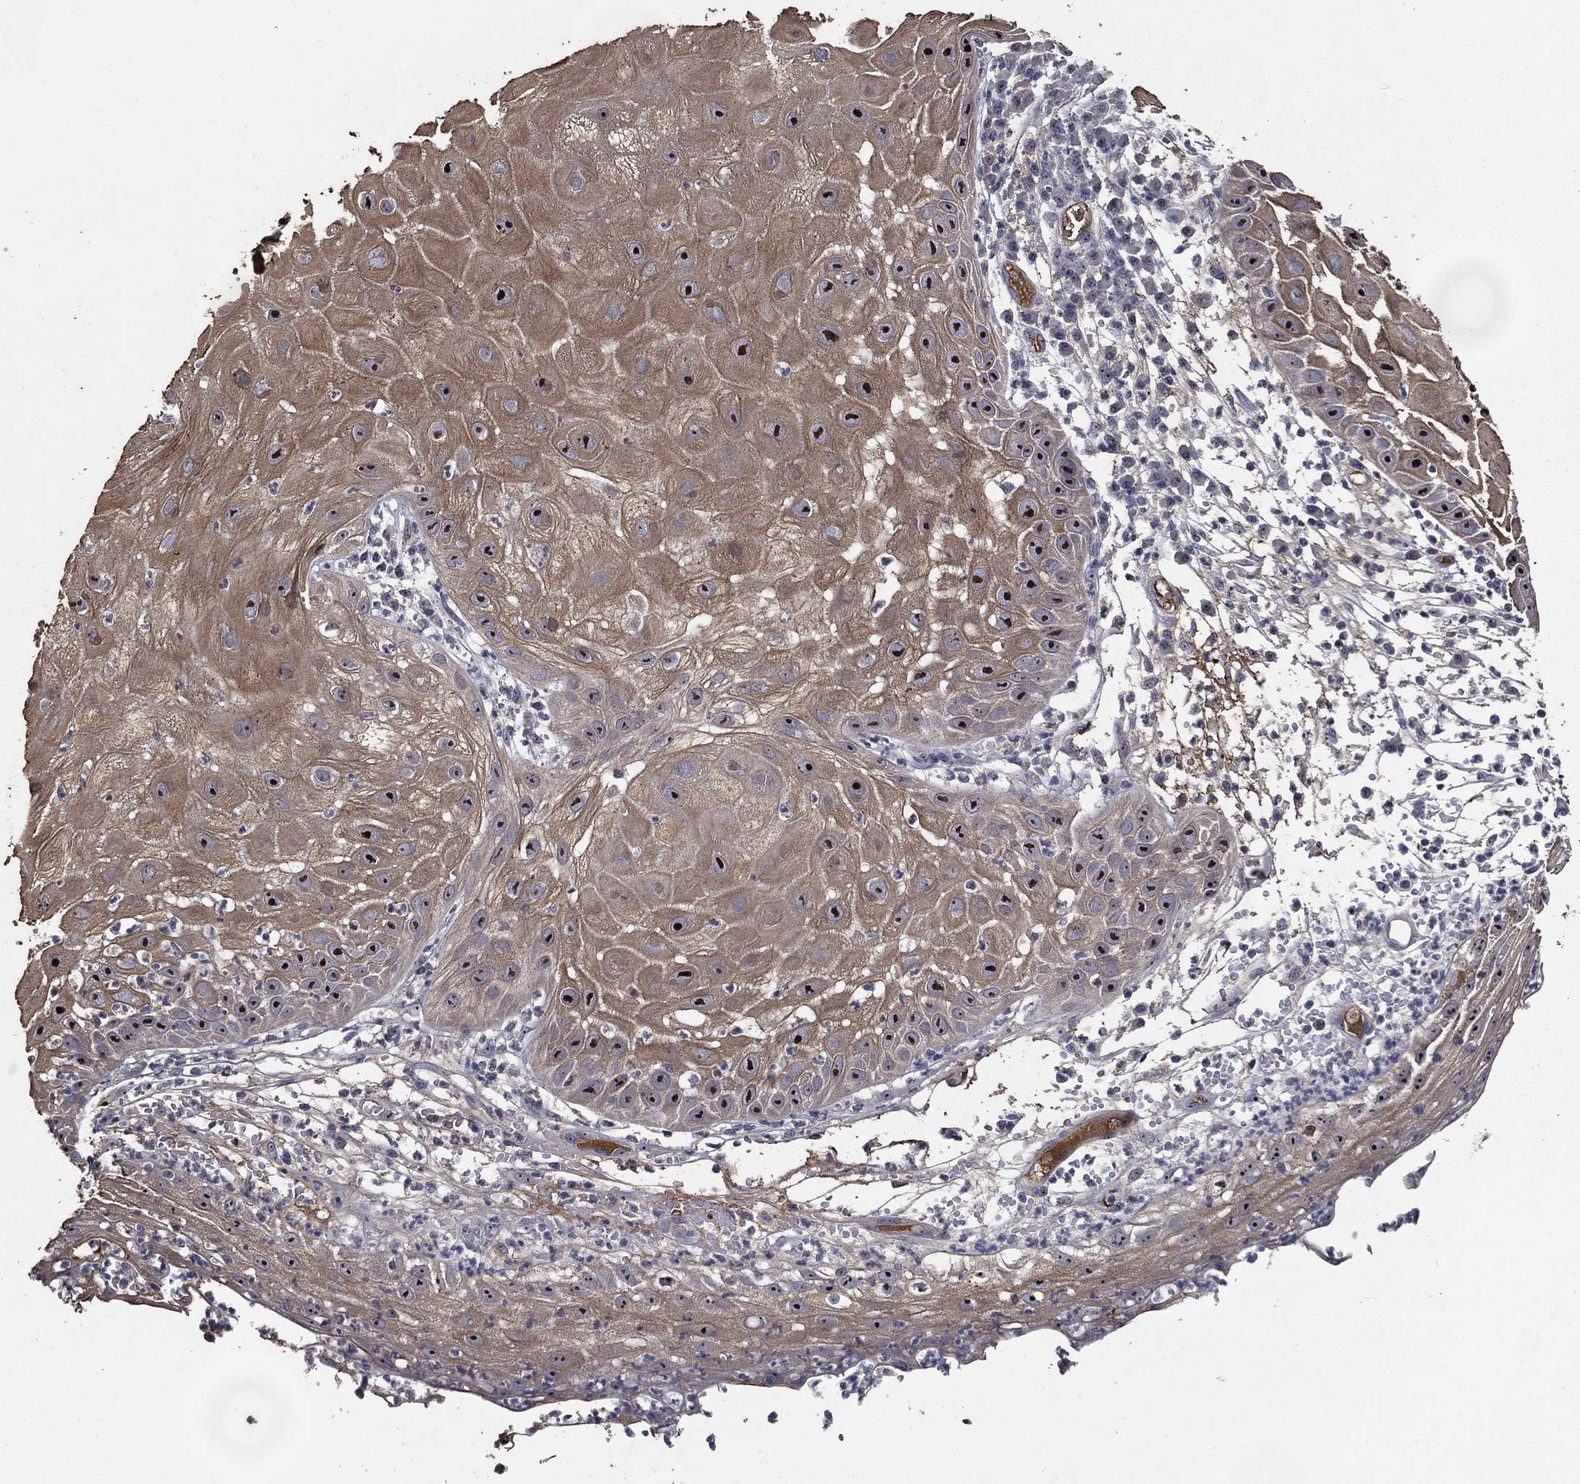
{"staining": {"intensity": "moderate", "quantity": ">75%", "location": "cytoplasmic/membranous"}, "tissue": "skin cancer", "cell_type": "Tumor cells", "image_type": "cancer", "snomed": [{"axis": "morphology", "description": "Normal tissue, NOS"}, {"axis": "morphology", "description": "Squamous cell carcinoma, NOS"}, {"axis": "topography", "description": "Skin"}], "caption": "DAB (3,3'-diaminobenzidine) immunohistochemical staining of skin cancer (squamous cell carcinoma) displays moderate cytoplasmic/membranous protein positivity in about >75% of tumor cells.", "gene": "EFNA1", "patient": {"sex": "male", "age": 79}}